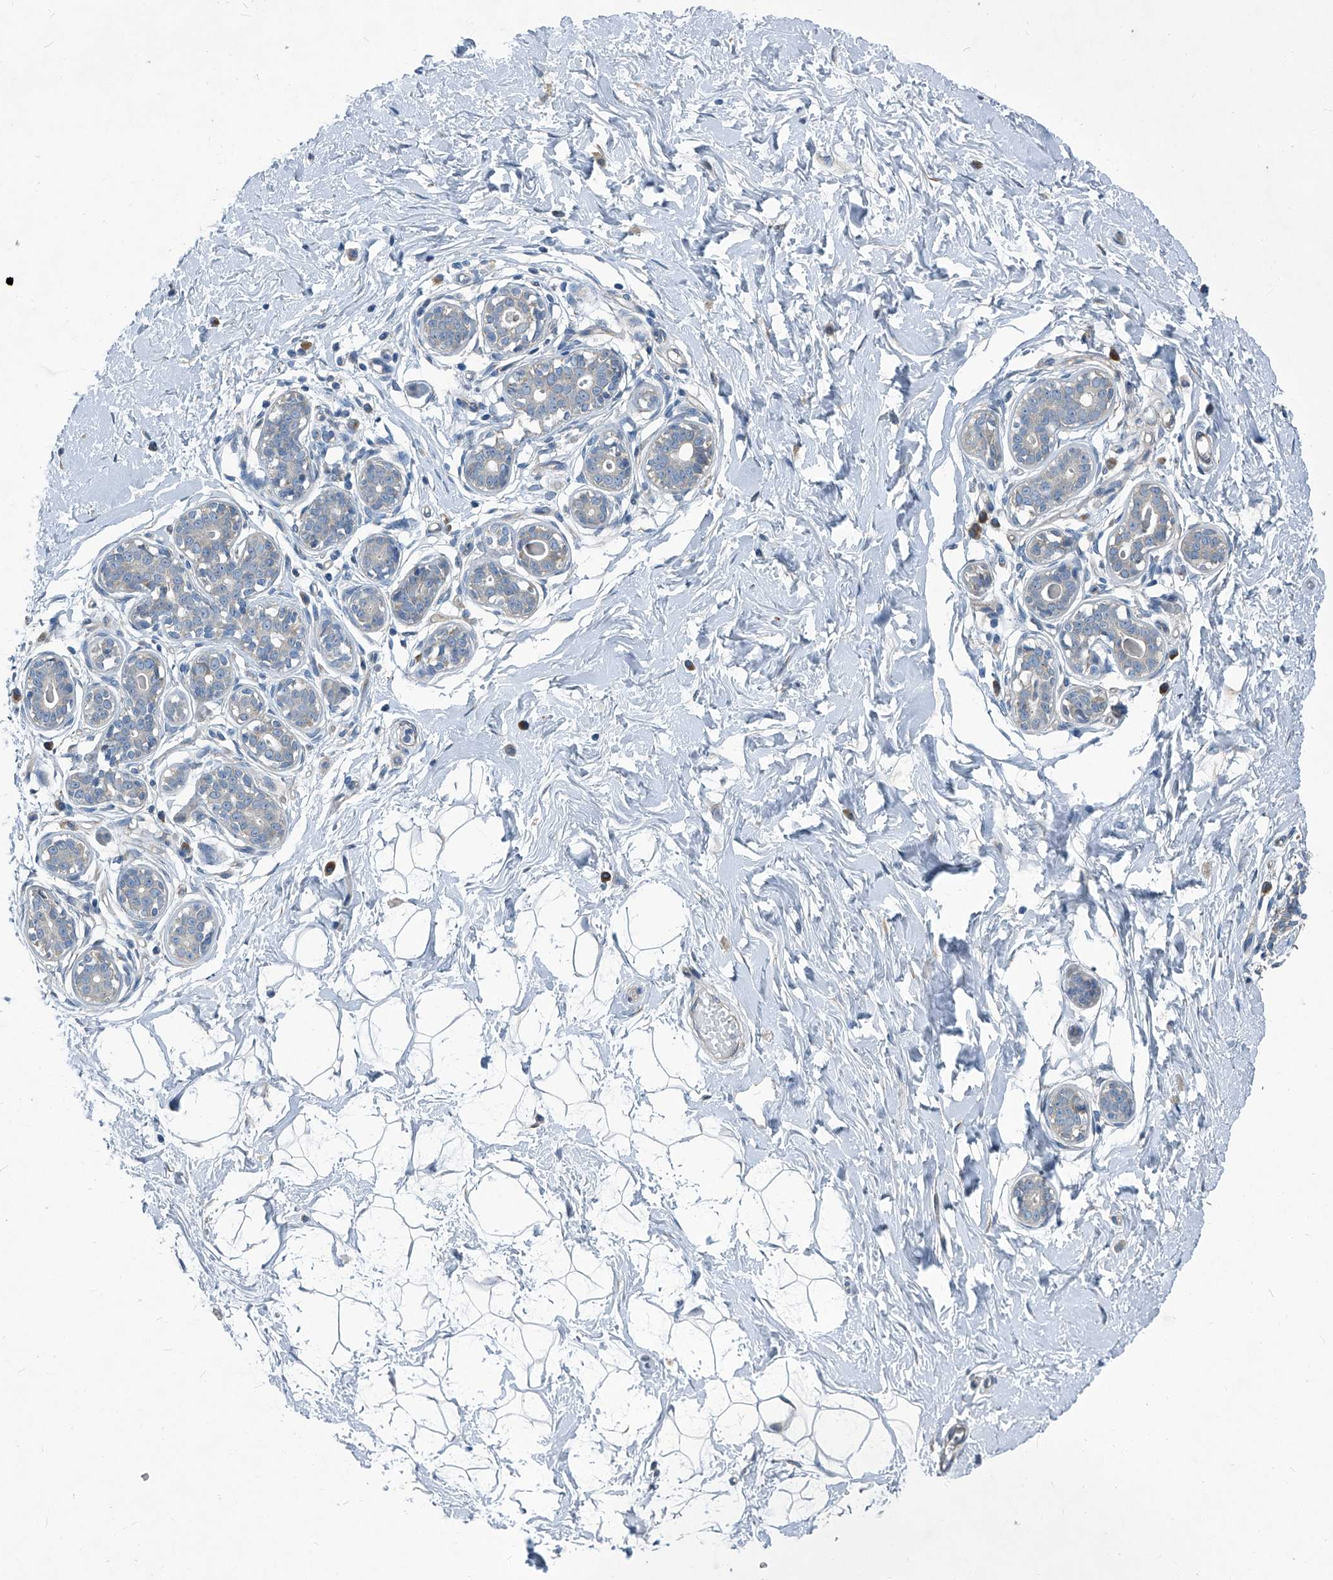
{"staining": {"intensity": "negative", "quantity": "none", "location": "none"}, "tissue": "breast", "cell_type": "Adipocytes", "image_type": "normal", "snomed": [{"axis": "morphology", "description": "Normal tissue, NOS"}, {"axis": "morphology", "description": "Adenoma, NOS"}, {"axis": "topography", "description": "Breast"}], "caption": "IHC micrograph of unremarkable breast stained for a protein (brown), which demonstrates no expression in adipocytes.", "gene": "SLC26A11", "patient": {"sex": "female", "age": 23}}